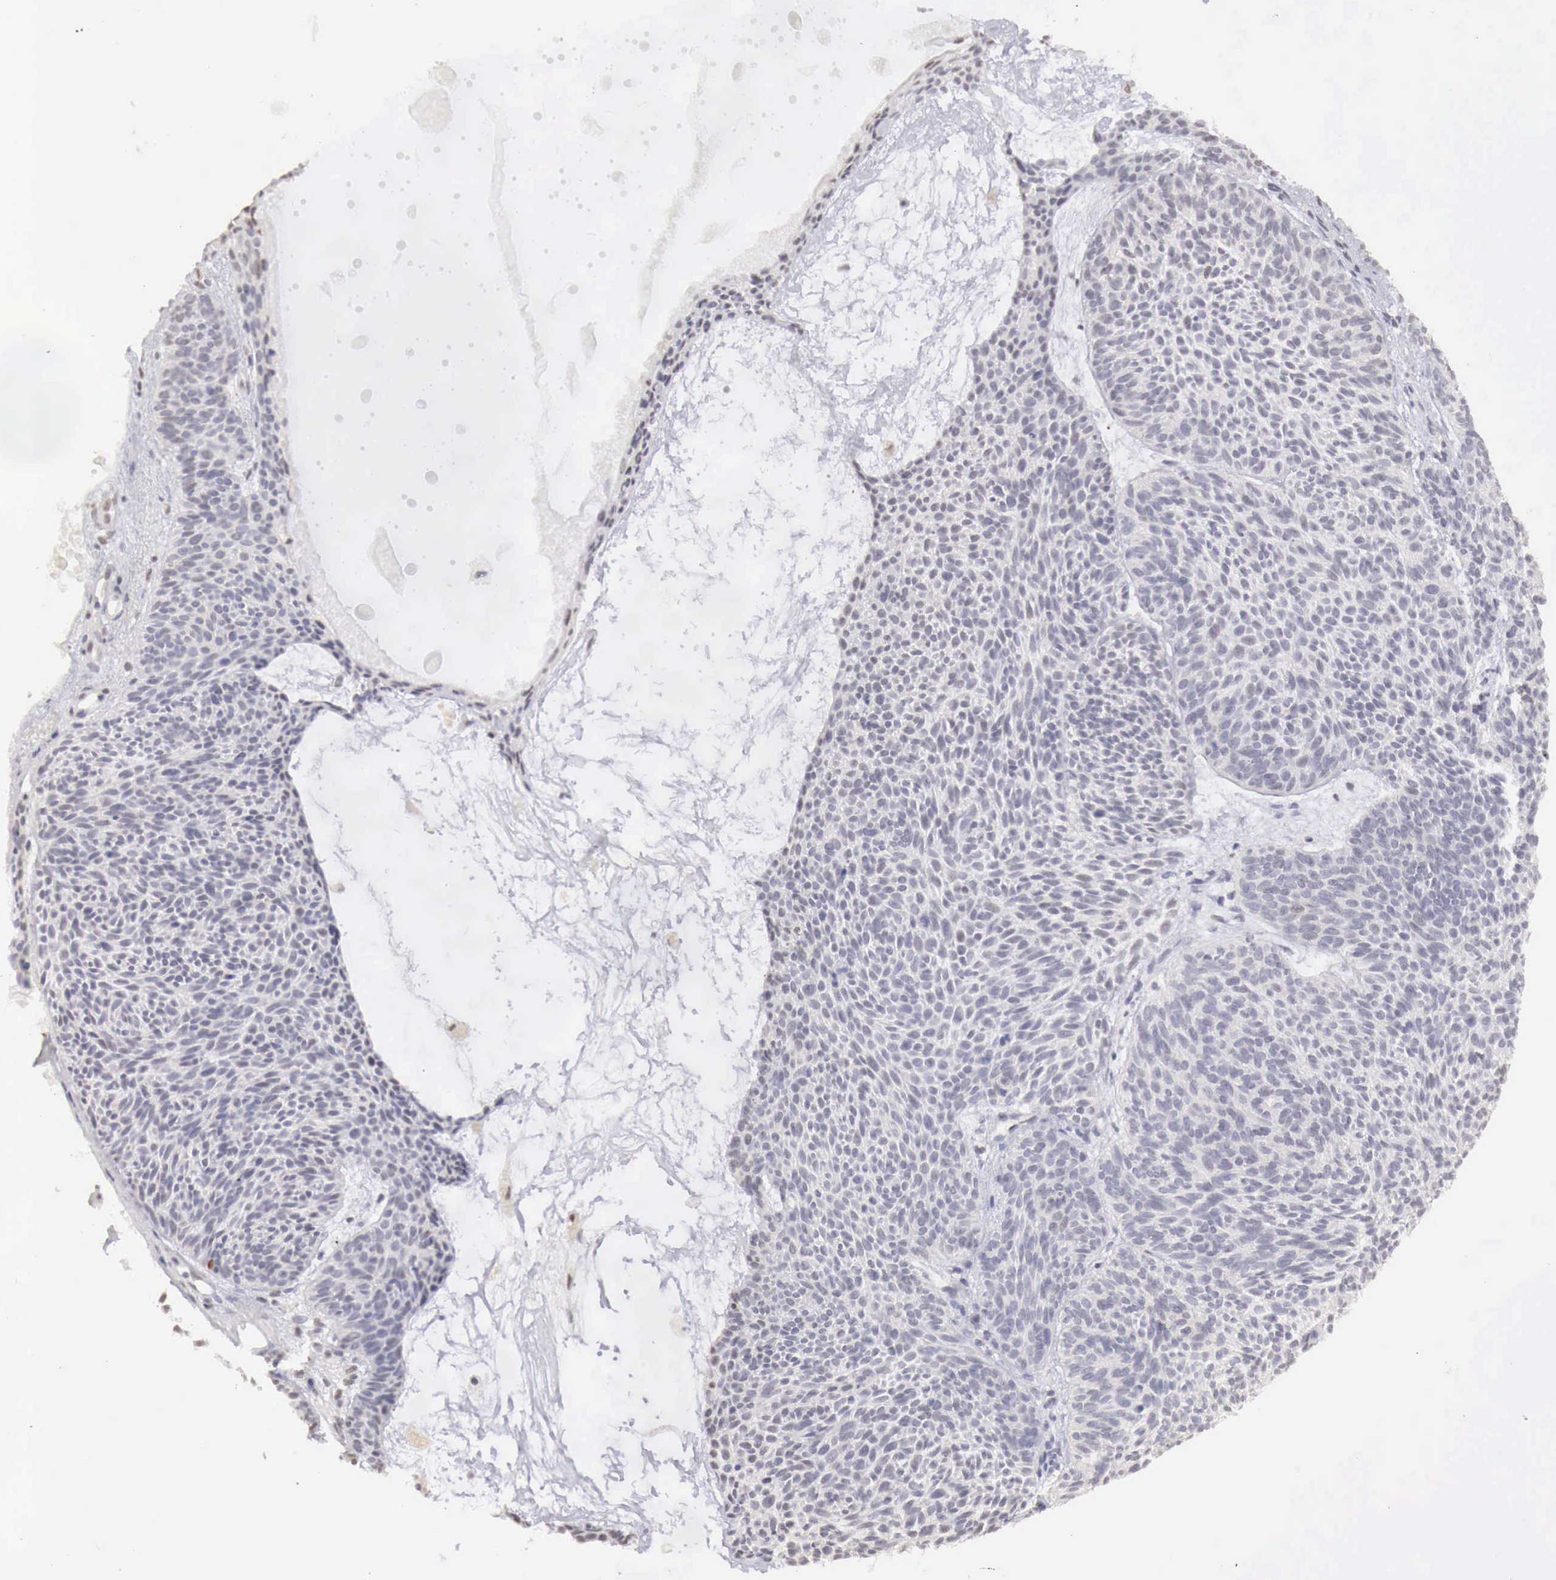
{"staining": {"intensity": "negative", "quantity": "none", "location": "none"}, "tissue": "skin cancer", "cell_type": "Tumor cells", "image_type": "cancer", "snomed": [{"axis": "morphology", "description": "Basal cell carcinoma"}, {"axis": "topography", "description": "Skin"}], "caption": "This is an IHC image of skin basal cell carcinoma. There is no positivity in tumor cells.", "gene": "UBA1", "patient": {"sex": "male", "age": 84}}